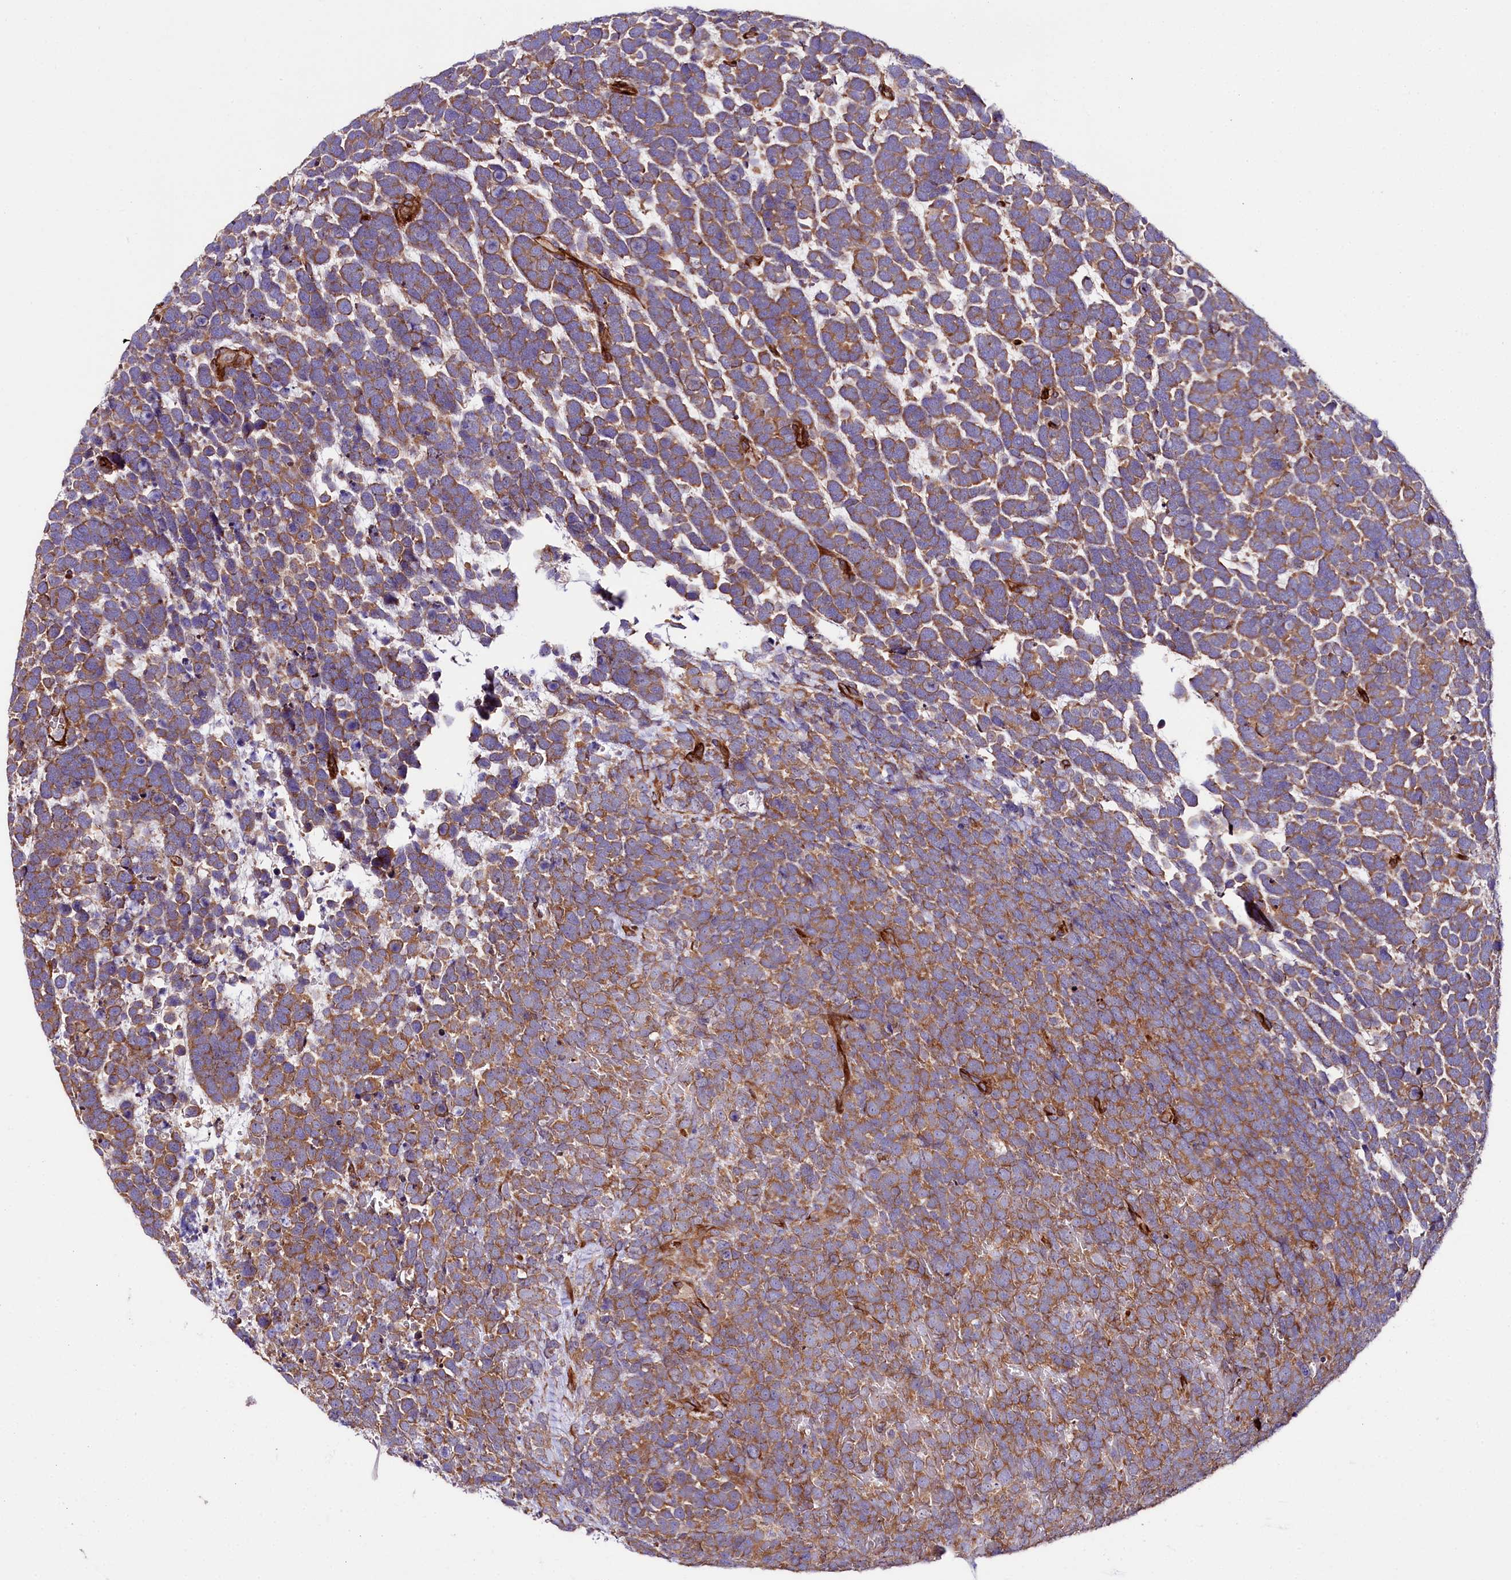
{"staining": {"intensity": "moderate", "quantity": ">75%", "location": "cytoplasmic/membranous"}, "tissue": "urothelial cancer", "cell_type": "Tumor cells", "image_type": "cancer", "snomed": [{"axis": "morphology", "description": "Urothelial carcinoma, High grade"}, {"axis": "topography", "description": "Urinary bladder"}], "caption": "IHC (DAB (3,3'-diaminobenzidine)) staining of human high-grade urothelial carcinoma shows moderate cytoplasmic/membranous protein staining in approximately >75% of tumor cells.", "gene": "SPATS2", "patient": {"sex": "female", "age": 82}}